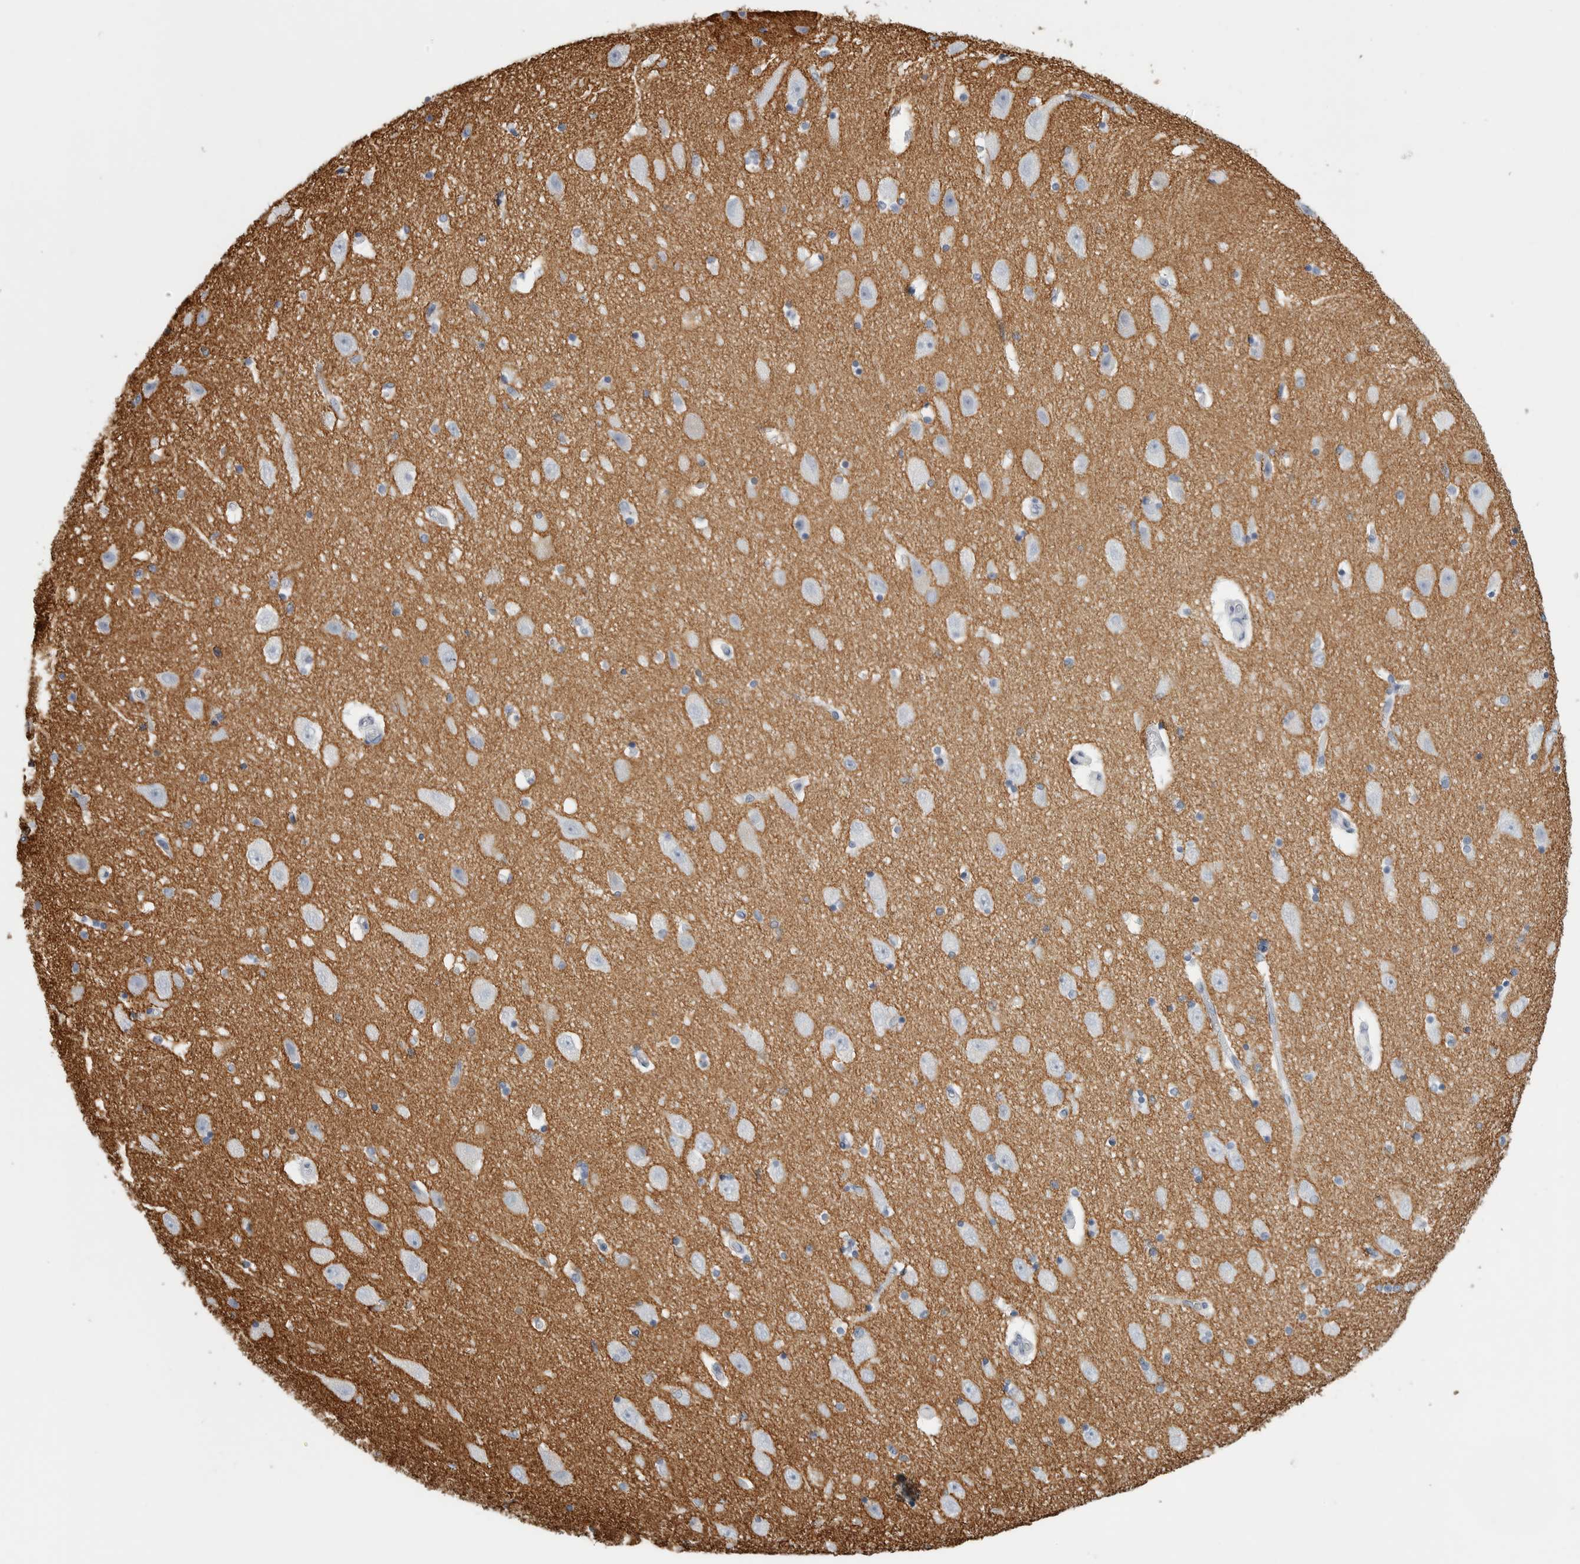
{"staining": {"intensity": "negative", "quantity": "none", "location": "none"}, "tissue": "hippocampus", "cell_type": "Glial cells", "image_type": "normal", "snomed": [{"axis": "morphology", "description": "Normal tissue, NOS"}, {"axis": "topography", "description": "Hippocampus"}], "caption": "Immunohistochemical staining of unremarkable hippocampus displays no significant expression in glial cells.", "gene": "TNR", "patient": {"sex": "female", "age": 54}}